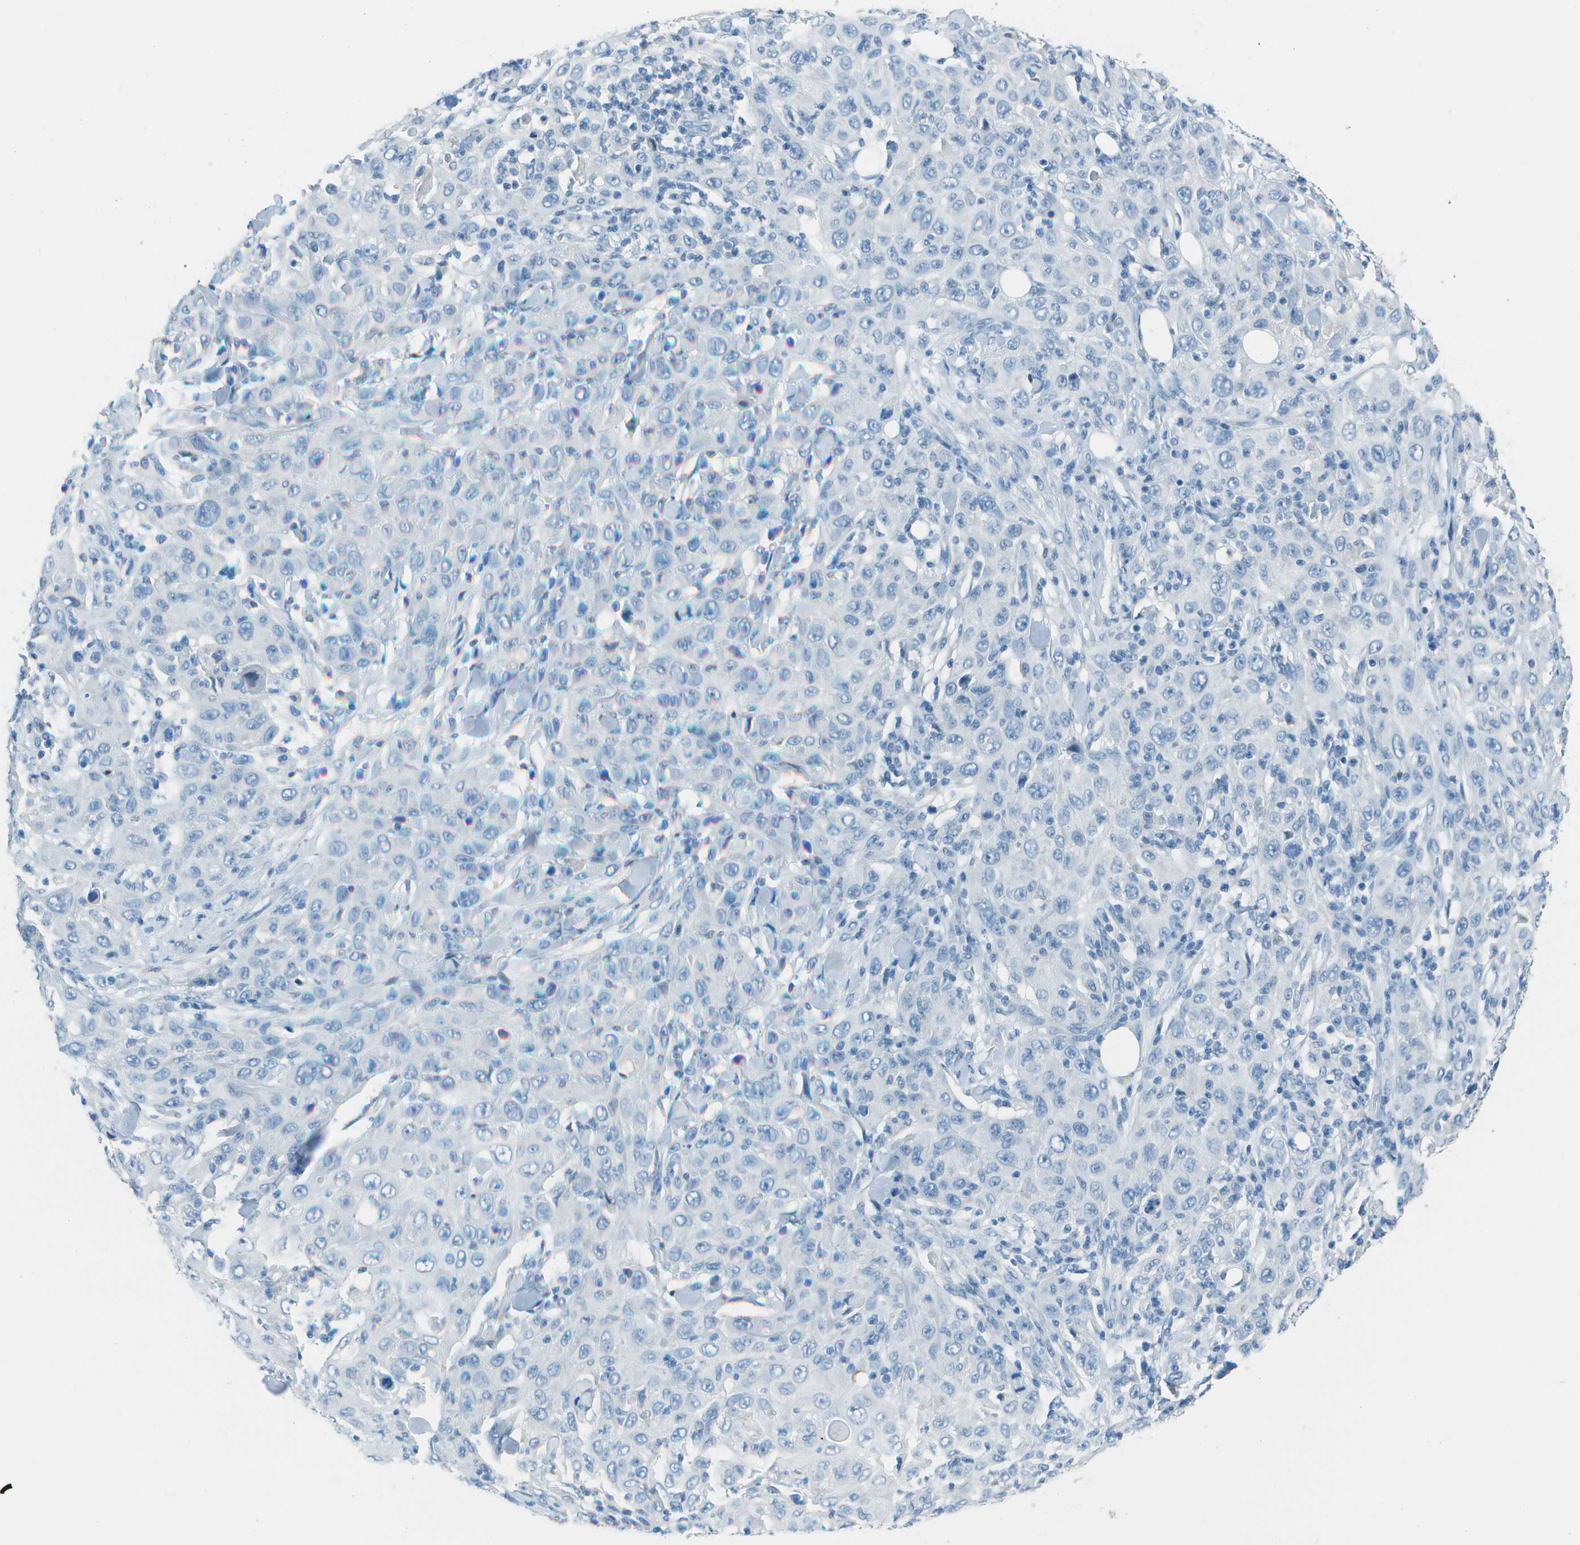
{"staining": {"intensity": "negative", "quantity": "none", "location": "none"}, "tissue": "skin cancer", "cell_type": "Tumor cells", "image_type": "cancer", "snomed": [{"axis": "morphology", "description": "Squamous cell carcinoma, NOS"}, {"axis": "topography", "description": "Skin"}], "caption": "Image shows no protein expression in tumor cells of skin cancer tissue. (DAB IHC, high magnification).", "gene": "FGF1", "patient": {"sex": "female", "age": 88}}